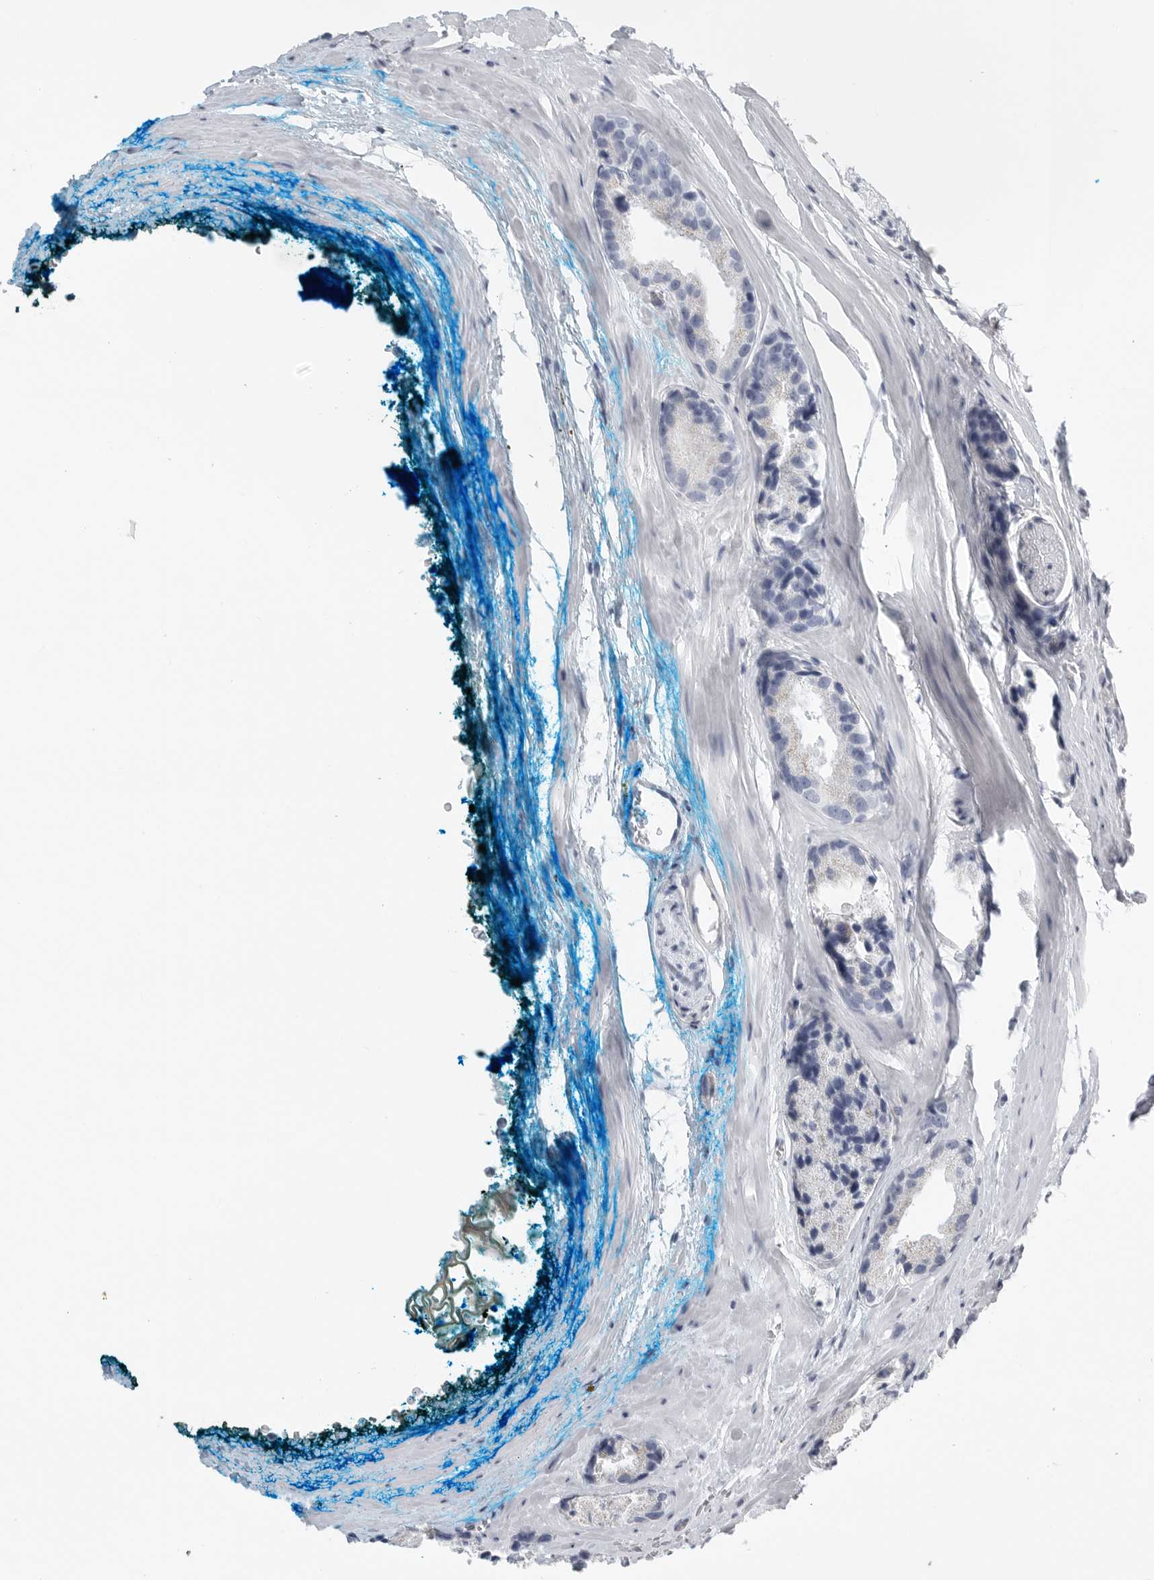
{"staining": {"intensity": "negative", "quantity": "none", "location": "none"}, "tissue": "prostate cancer", "cell_type": "Tumor cells", "image_type": "cancer", "snomed": [{"axis": "morphology", "description": "Adenocarcinoma, High grade"}, {"axis": "topography", "description": "Prostate"}], "caption": "Immunohistochemistry image of human prostate cancer stained for a protein (brown), which demonstrates no staining in tumor cells.", "gene": "TNR", "patient": {"sex": "male", "age": 63}}